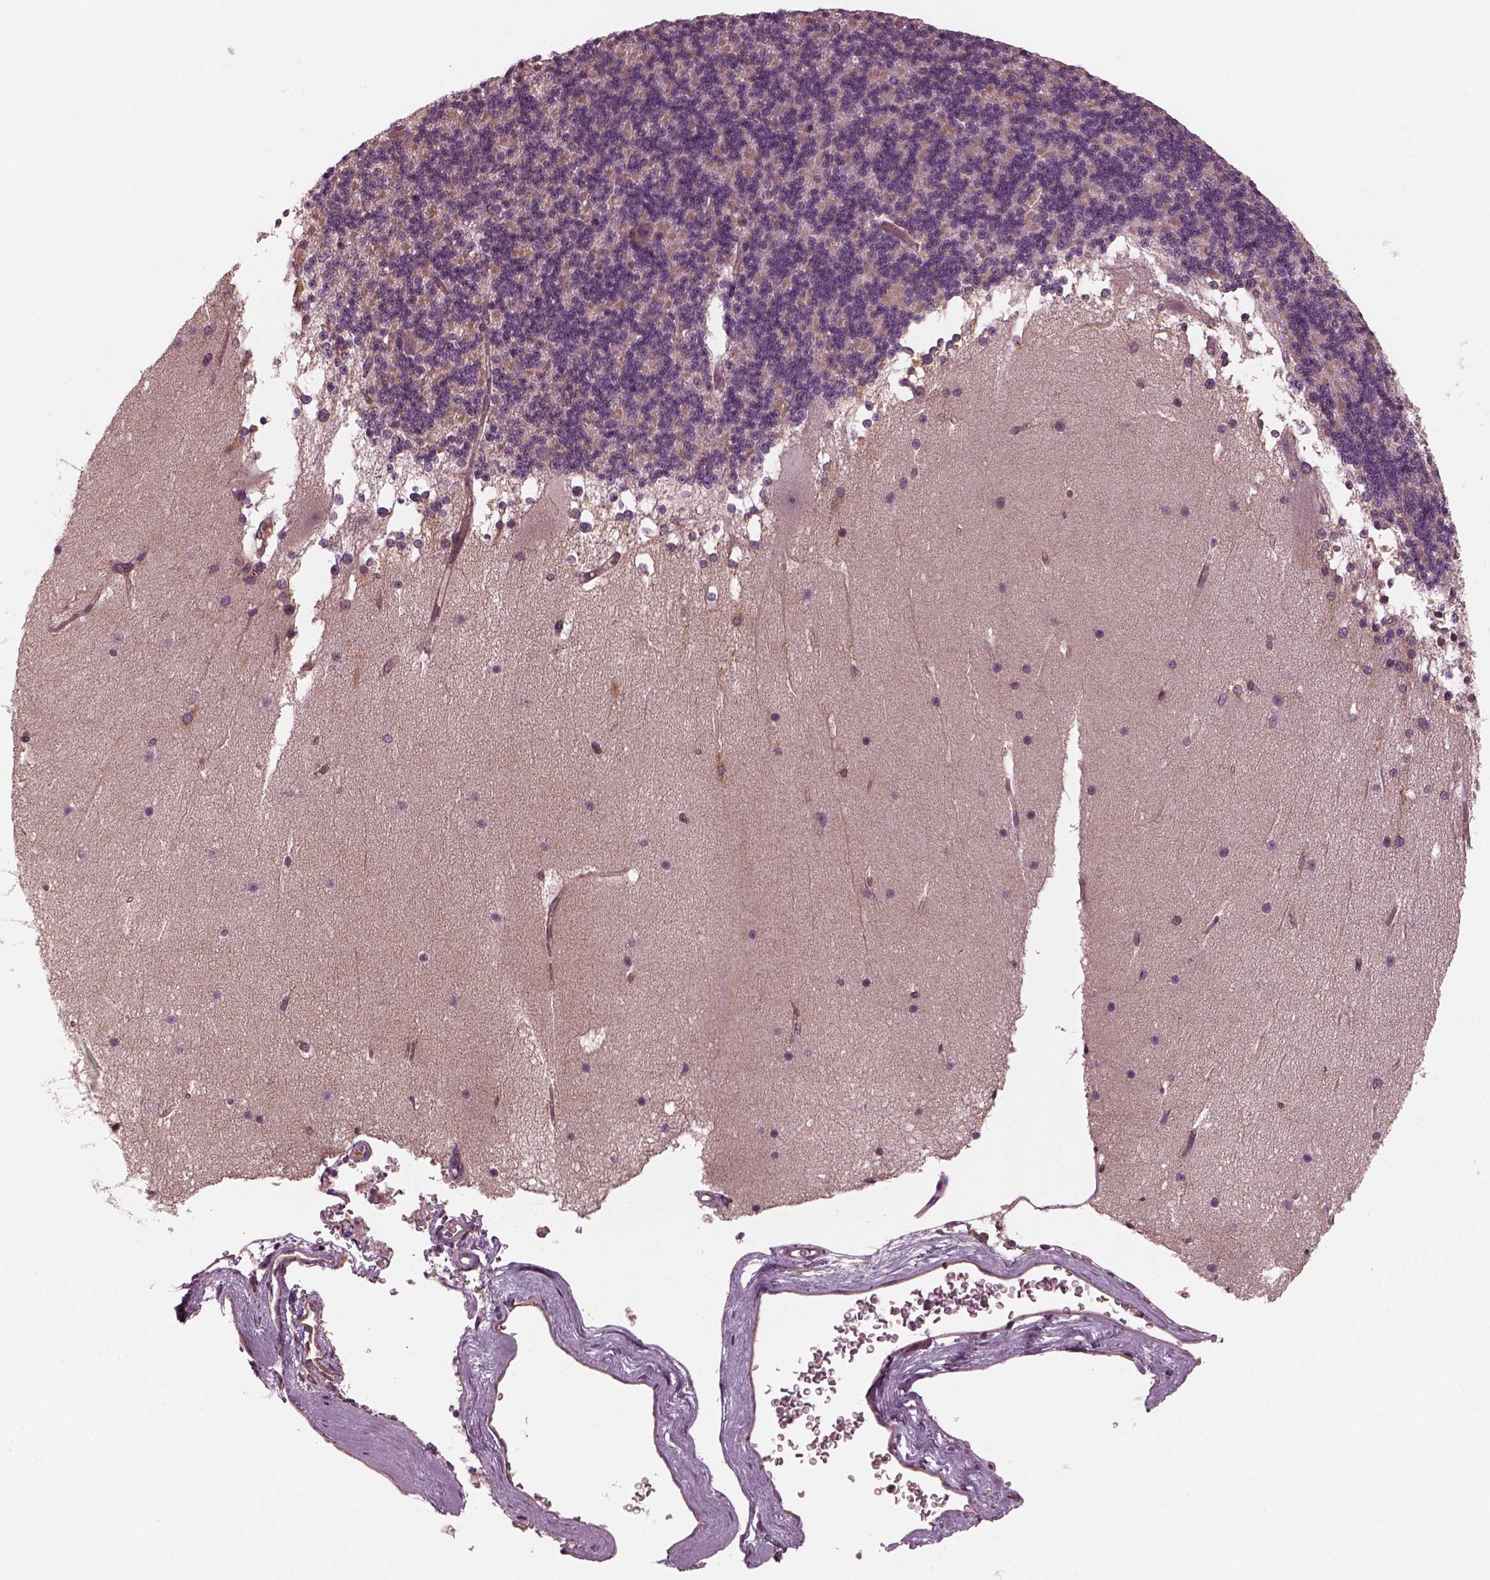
{"staining": {"intensity": "moderate", "quantity": "<25%", "location": "cytoplasmic/membranous"}, "tissue": "cerebellum", "cell_type": "Cells in granular layer", "image_type": "normal", "snomed": [{"axis": "morphology", "description": "Normal tissue, NOS"}, {"axis": "topography", "description": "Cerebellum"}], "caption": "Normal cerebellum was stained to show a protein in brown. There is low levels of moderate cytoplasmic/membranous staining in about <25% of cells in granular layer. Nuclei are stained in blue.", "gene": "TUBG1", "patient": {"sex": "female", "age": 19}}